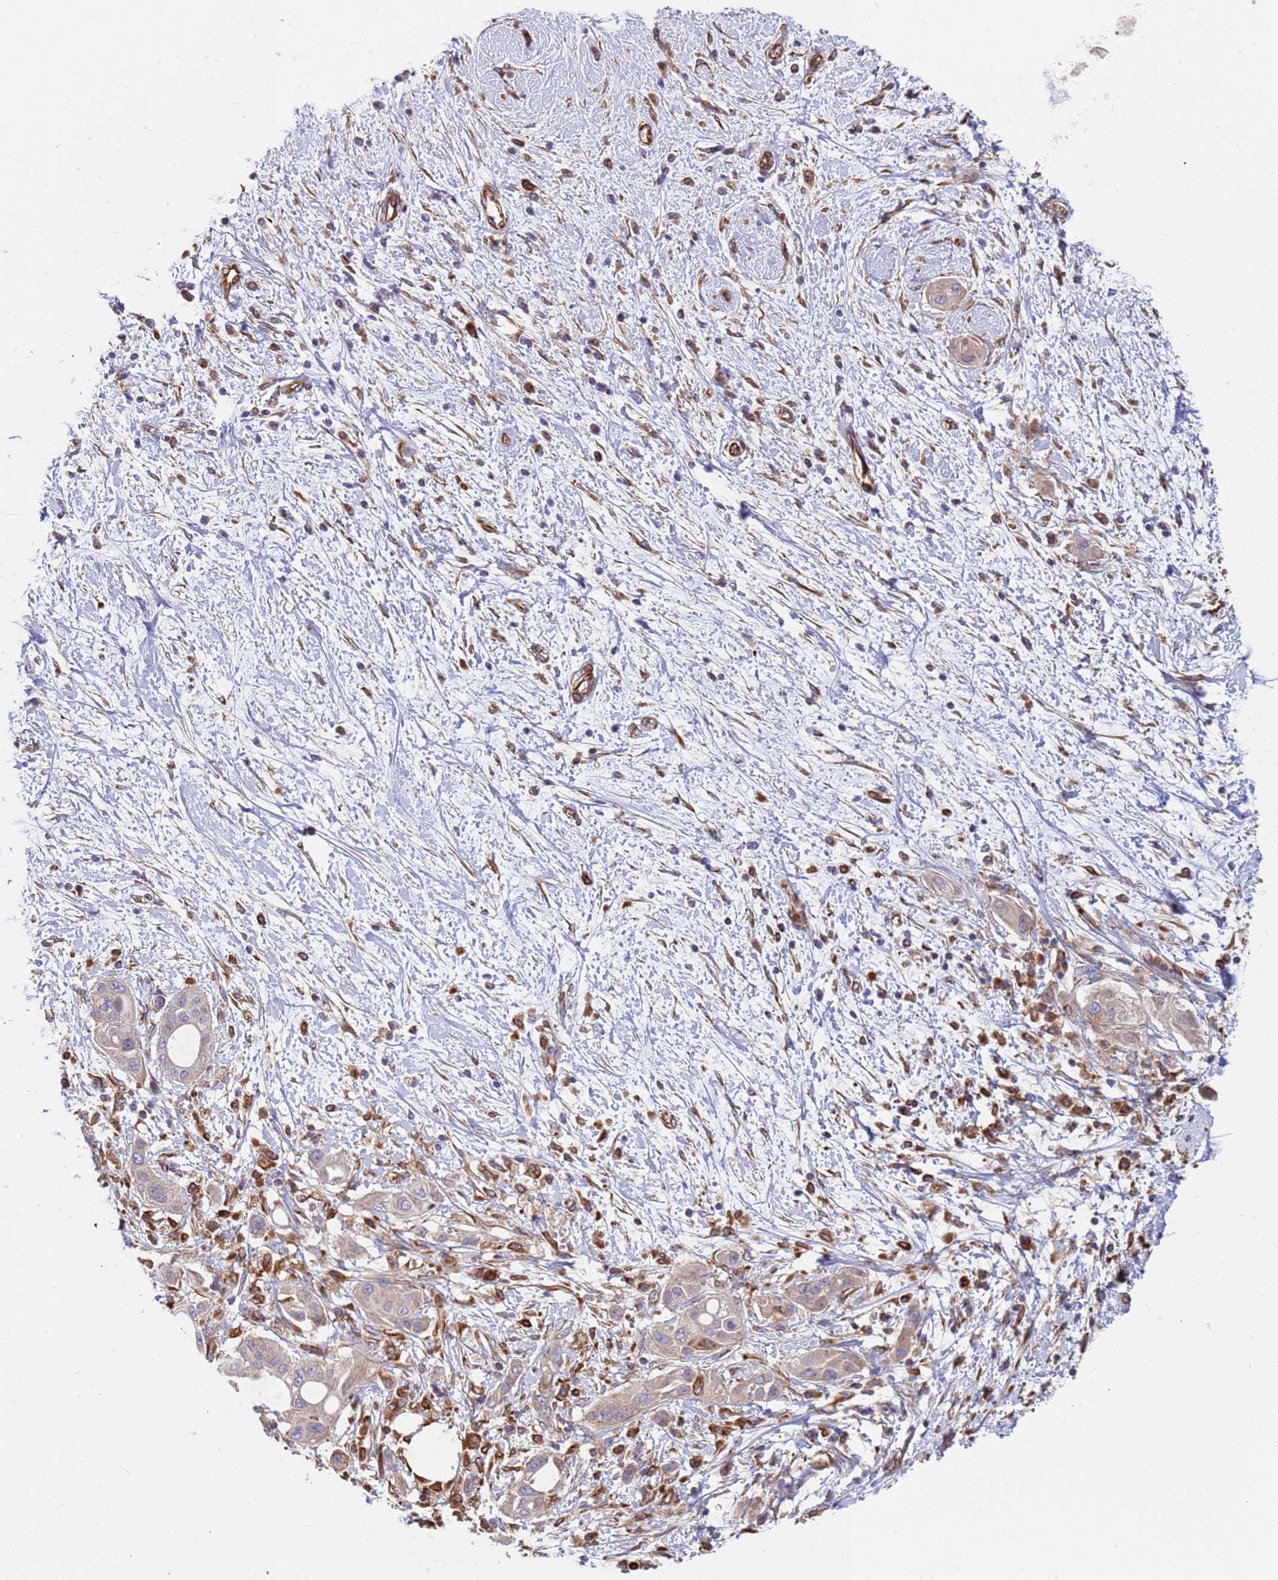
{"staining": {"intensity": "weak", "quantity": "<25%", "location": "cytoplasmic/membranous"}, "tissue": "pancreatic cancer", "cell_type": "Tumor cells", "image_type": "cancer", "snomed": [{"axis": "morphology", "description": "Adenocarcinoma, NOS"}, {"axis": "topography", "description": "Pancreas"}], "caption": "IHC of adenocarcinoma (pancreatic) shows no staining in tumor cells.", "gene": "NUDT12", "patient": {"sex": "male", "age": 68}}